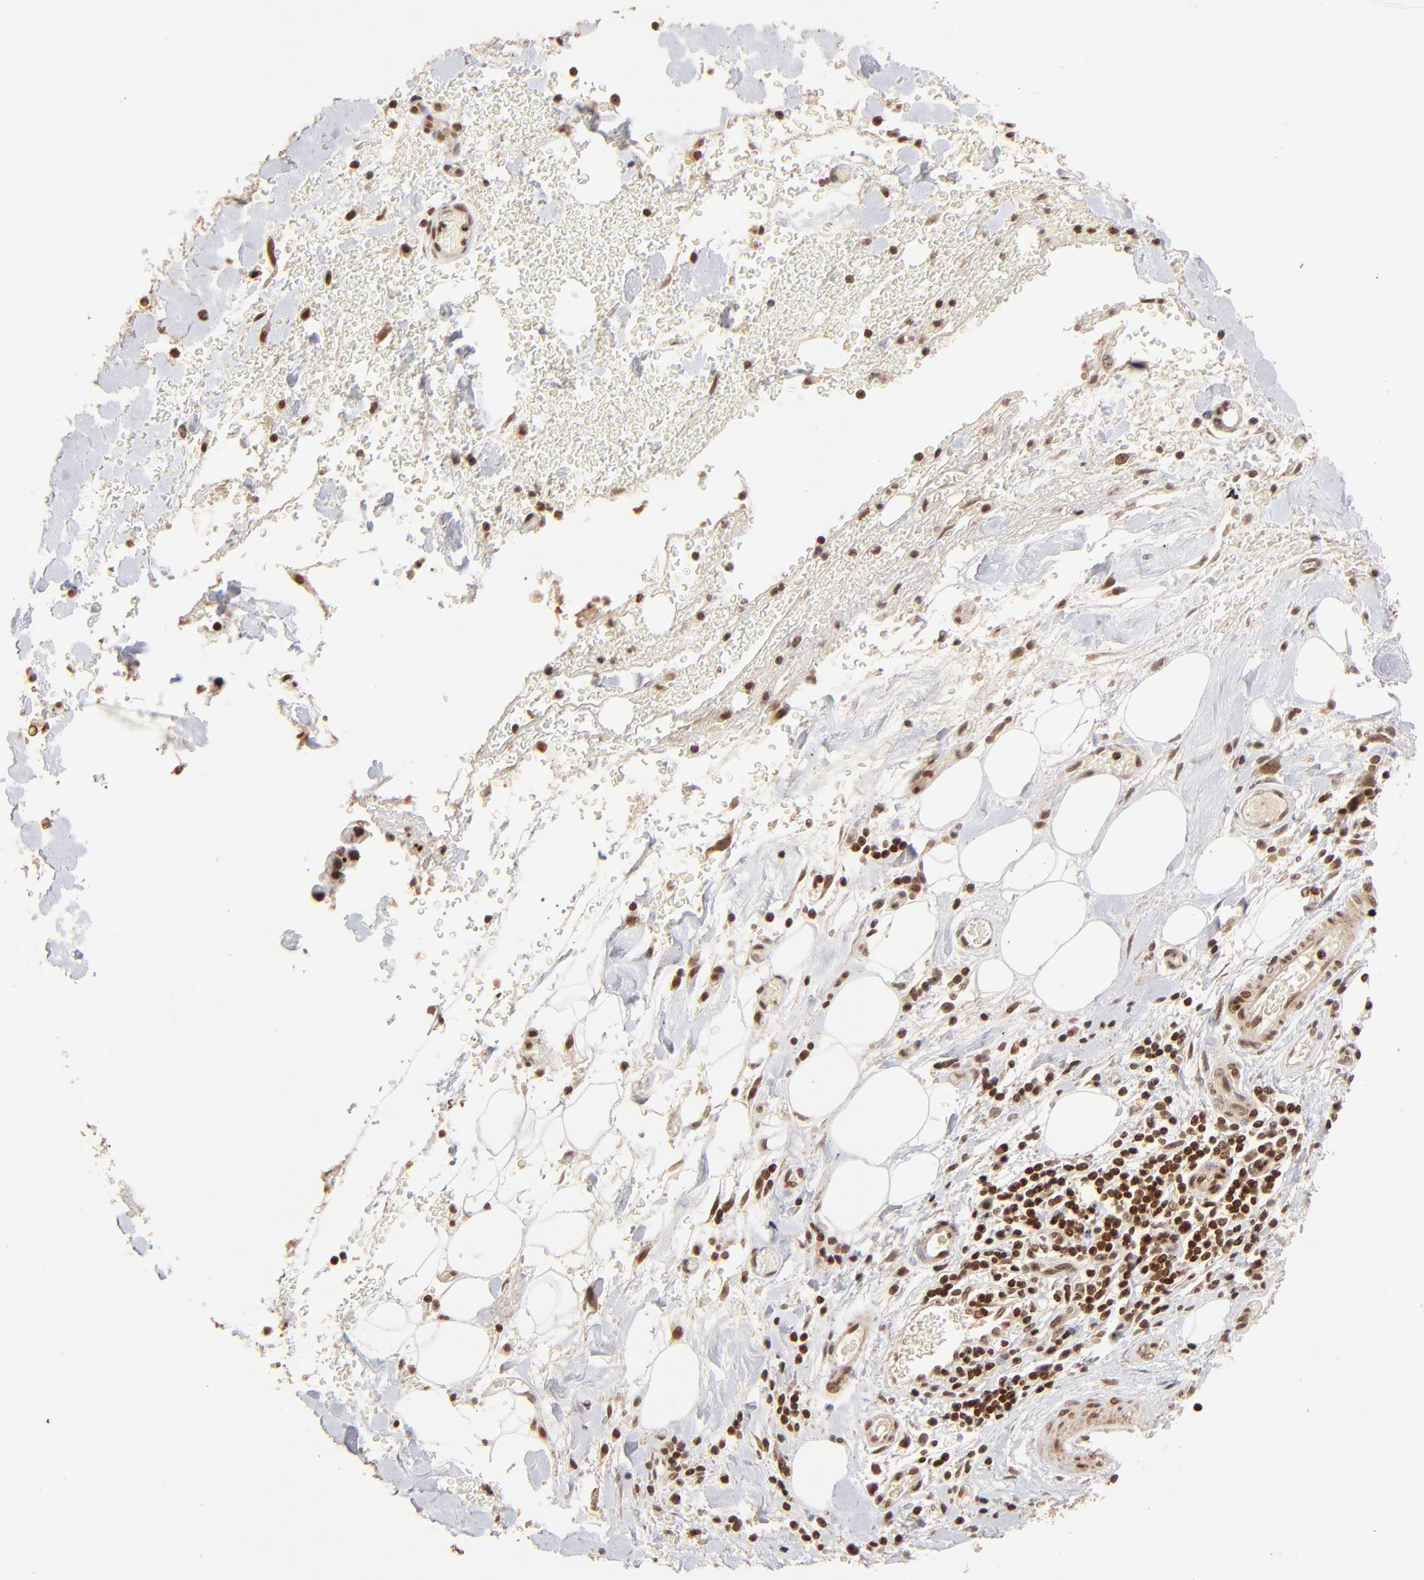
{"staining": {"intensity": "moderate", "quantity": ">75%", "location": "cytoplasmic/membranous,nuclear"}, "tissue": "liver cancer", "cell_type": "Tumor cells", "image_type": "cancer", "snomed": [{"axis": "morphology", "description": "Cholangiocarcinoma"}, {"axis": "topography", "description": "Liver"}], "caption": "Human cholangiocarcinoma (liver) stained with a brown dye exhibits moderate cytoplasmic/membranous and nuclear positive staining in about >75% of tumor cells.", "gene": "MED15", "patient": {"sex": "male", "age": 58}}